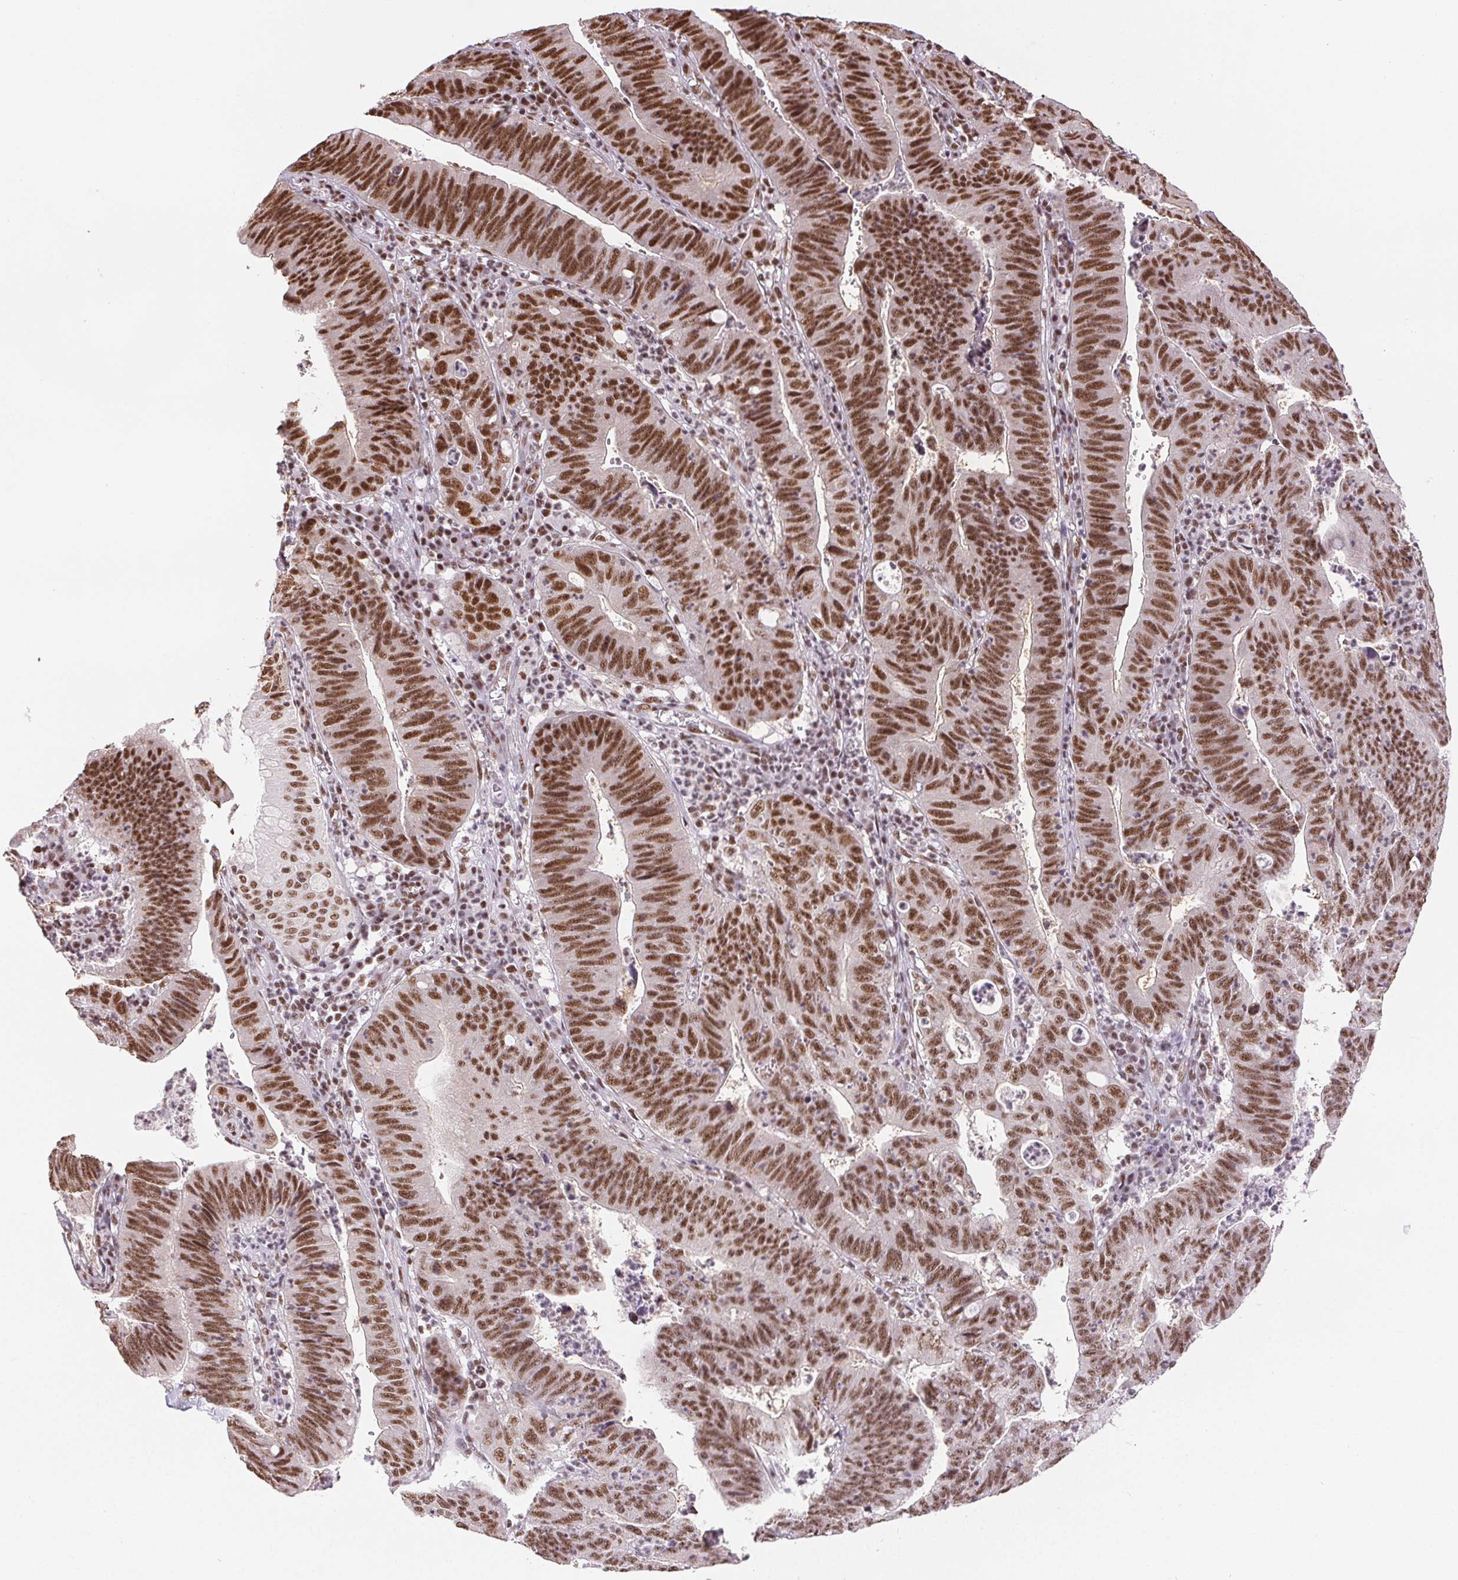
{"staining": {"intensity": "moderate", "quantity": ">75%", "location": "nuclear"}, "tissue": "stomach cancer", "cell_type": "Tumor cells", "image_type": "cancer", "snomed": [{"axis": "morphology", "description": "Adenocarcinoma, NOS"}, {"axis": "topography", "description": "Stomach"}], "caption": "Immunohistochemistry (IHC) staining of stomach cancer (adenocarcinoma), which reveals medium levels of moderate nuclear positivity in approximately >75% of tumor cells indicating moderate nuclear protein expression. The staining was performed using DAB (3,3'-diaminobenzidine) (brown) for protein detection and nuclei were counterstained in hematoxylin (blue).", "gene": "IK", "patient": {"sex": "male", "age": 59}}